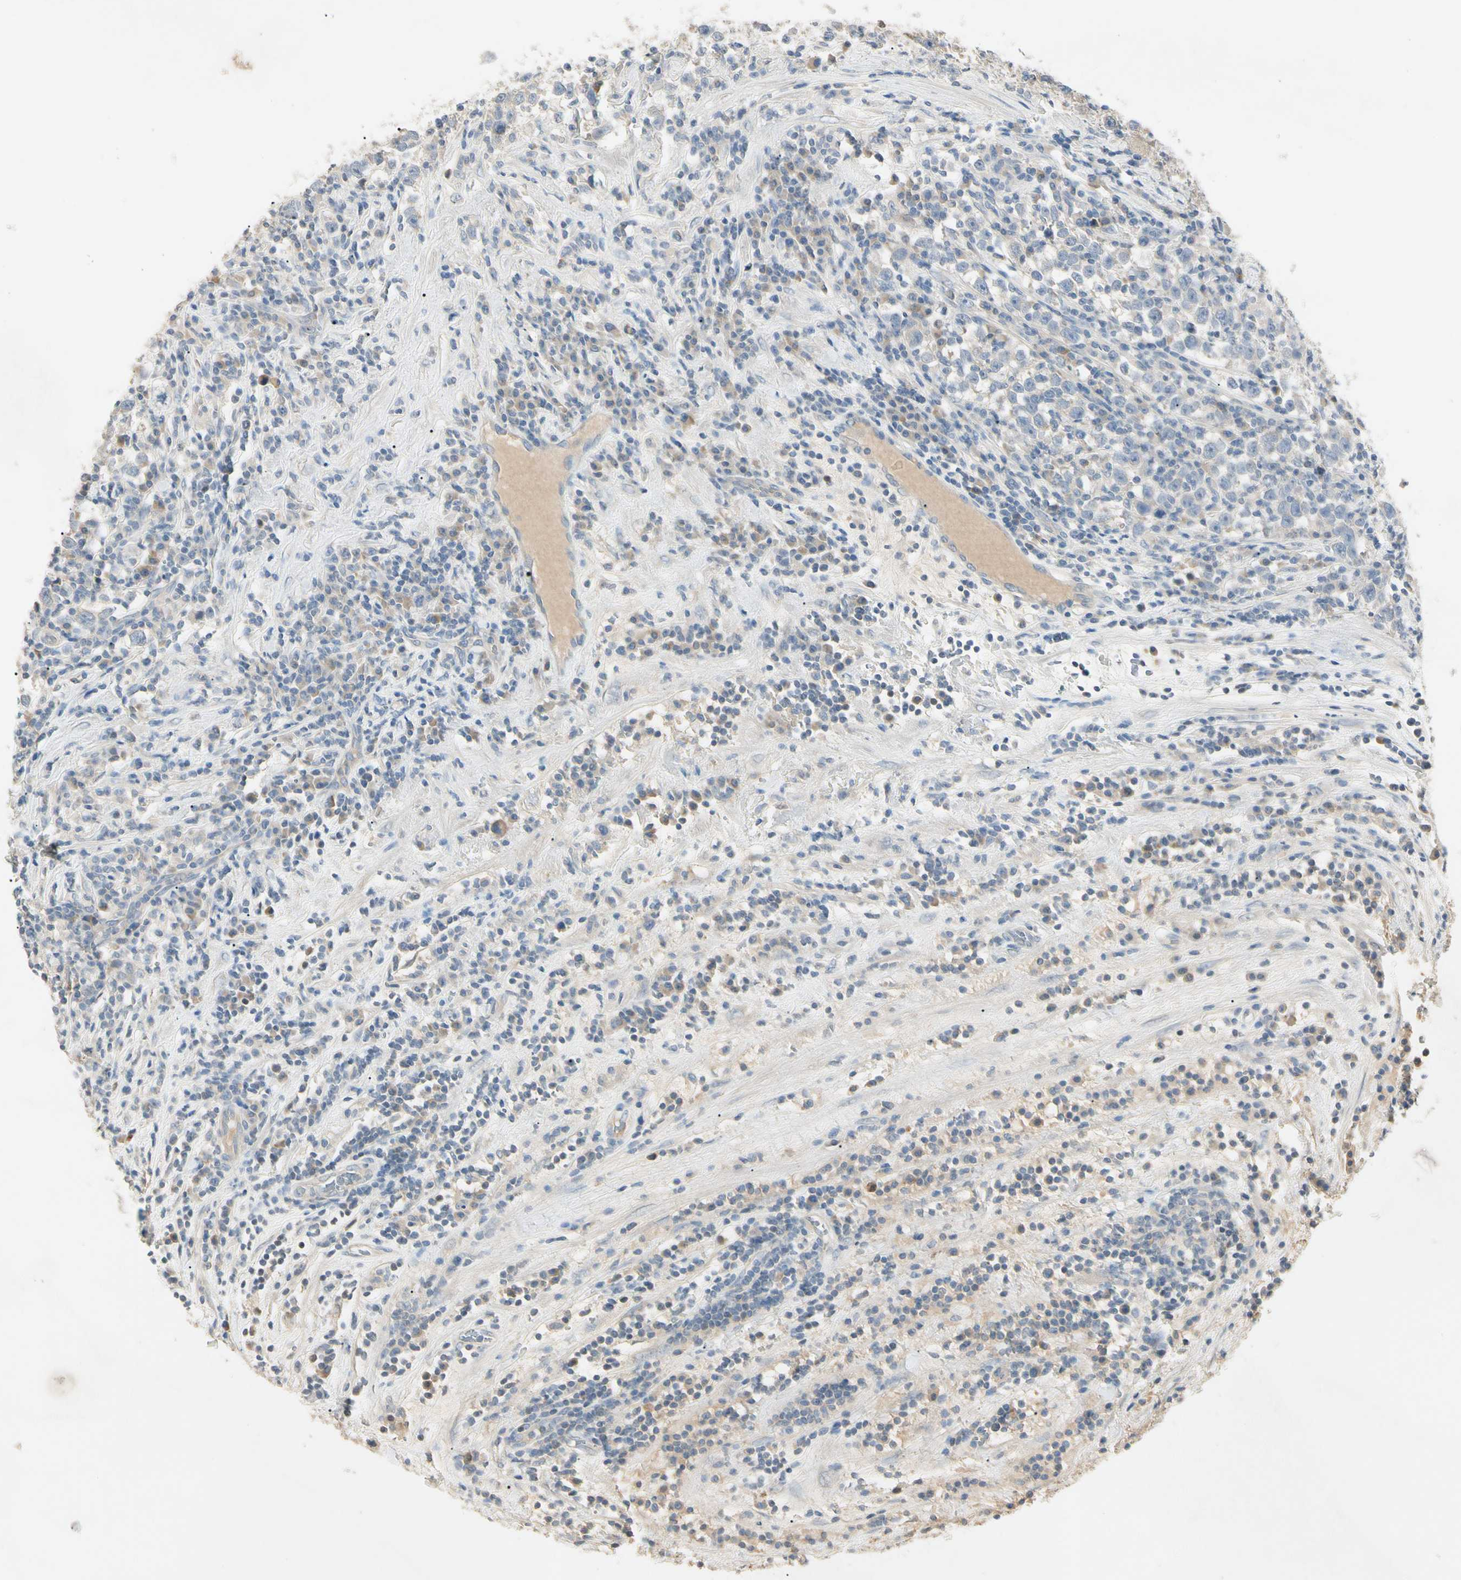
{"staining": {"intensity": "weak", "quantity": "<25%", "location": "cytoplasmic/membranous"}, "tissue": "testis cancer", "cell_type": "Tumor cells", "image_type": "cancer", "snomed": [{"axis": "morphology", "description": "Seminoma, NOS"}, {"axis": "topography", "description": "Testis"}], "caption": "The histopathology image demonstrates no staining of tumor cells in seminoma (testis).", "gene": "PRSS21", "patient": {"sex": "male", "age": 43}}